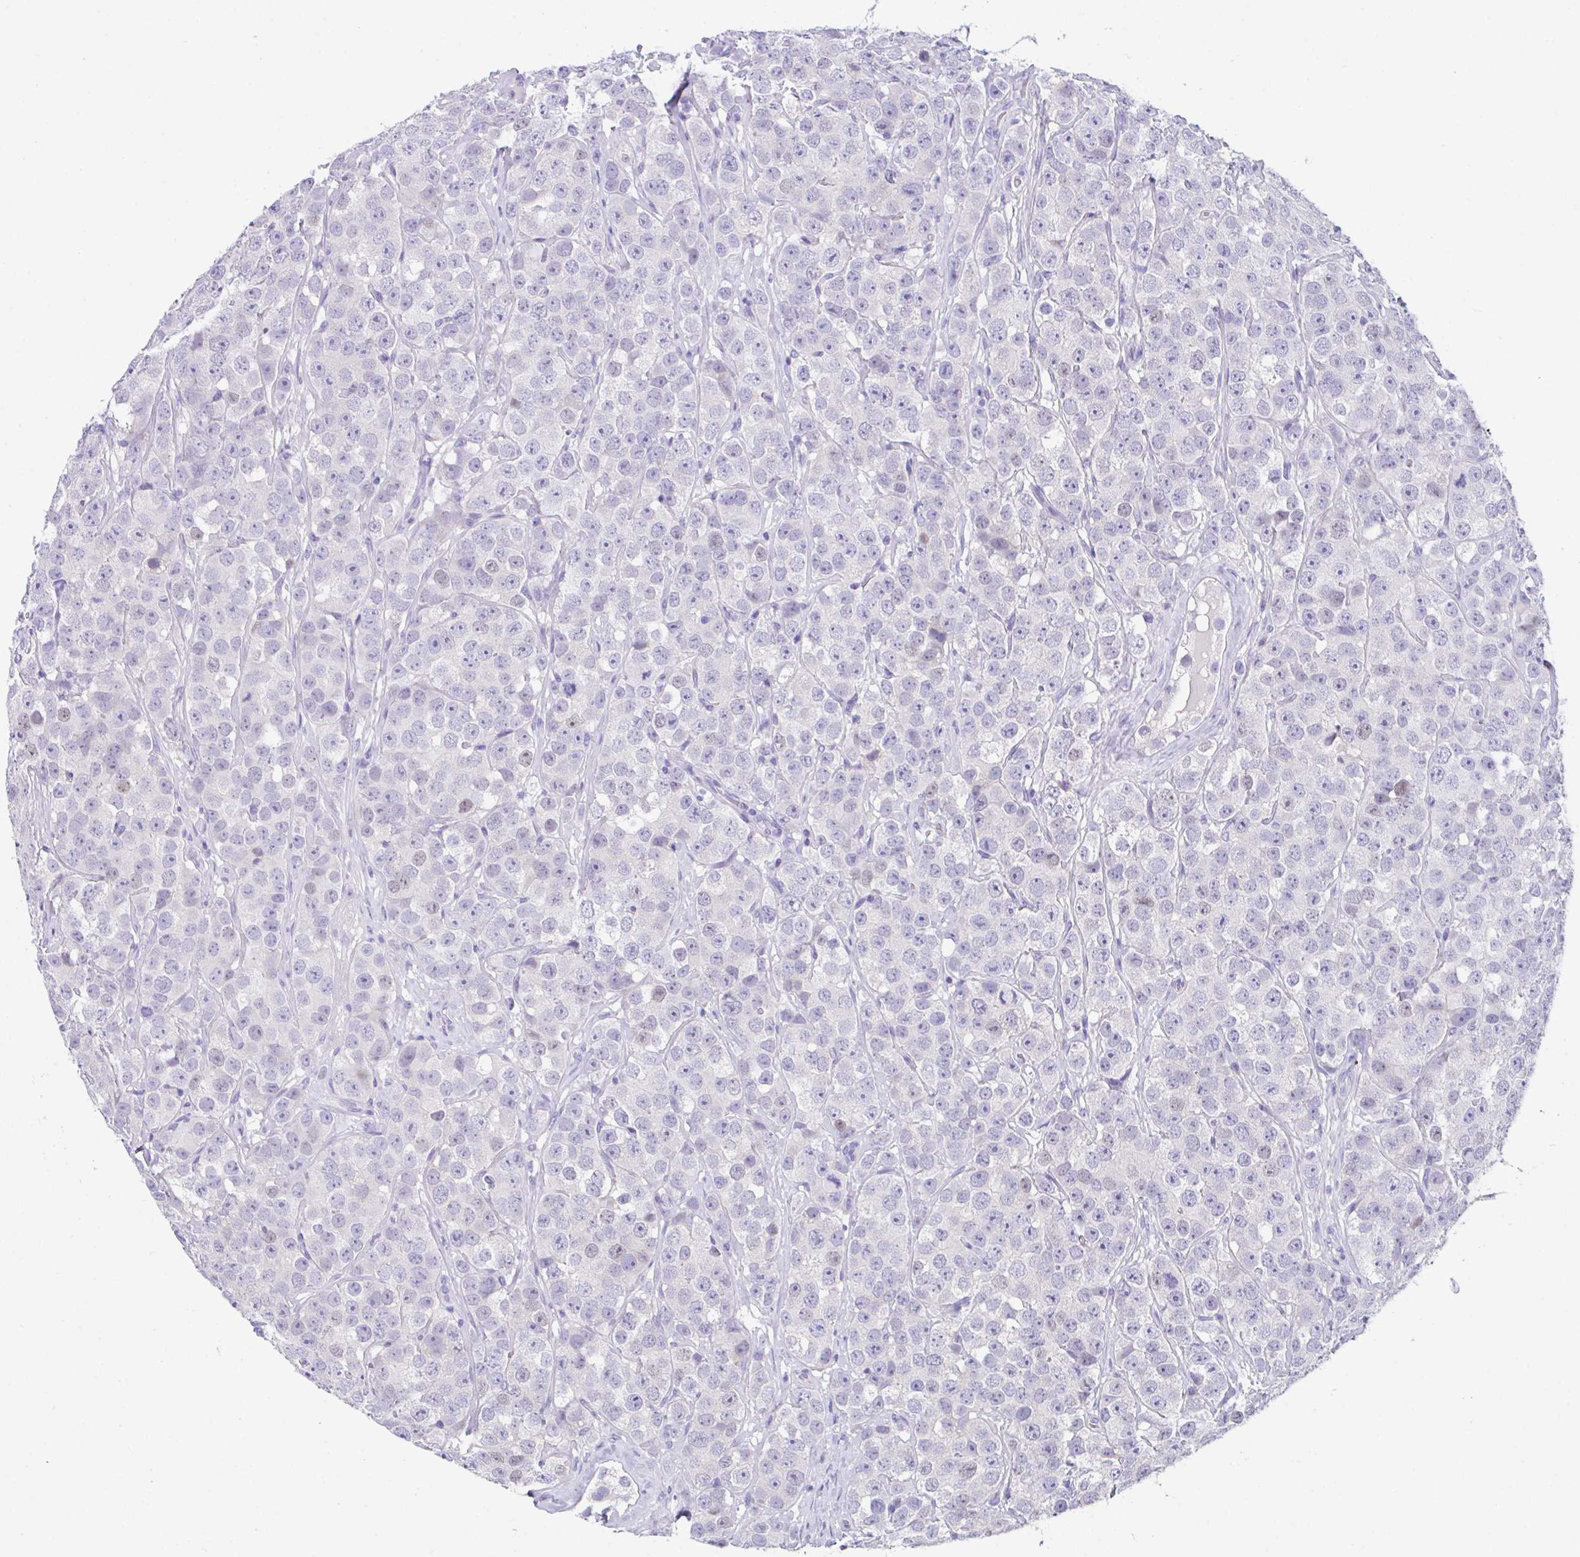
{"staining": {"intensity": "negative", "quantity": "none", "location": "none"}, "tissue": "testis cancer", "cell_type": "Tumor cells", "image_type": "cancer", "snomed": [{"axis": "morphology", "description": "Seminoma, NOS"}, {"axis": "topography", "description": "Testis"}], "caption": "DAB immunohistochemical staining of testis cancer shows no significant positivity in tumor cells.", "gene": "HACD4", "patient": {"sex": "male", "age": 28}}